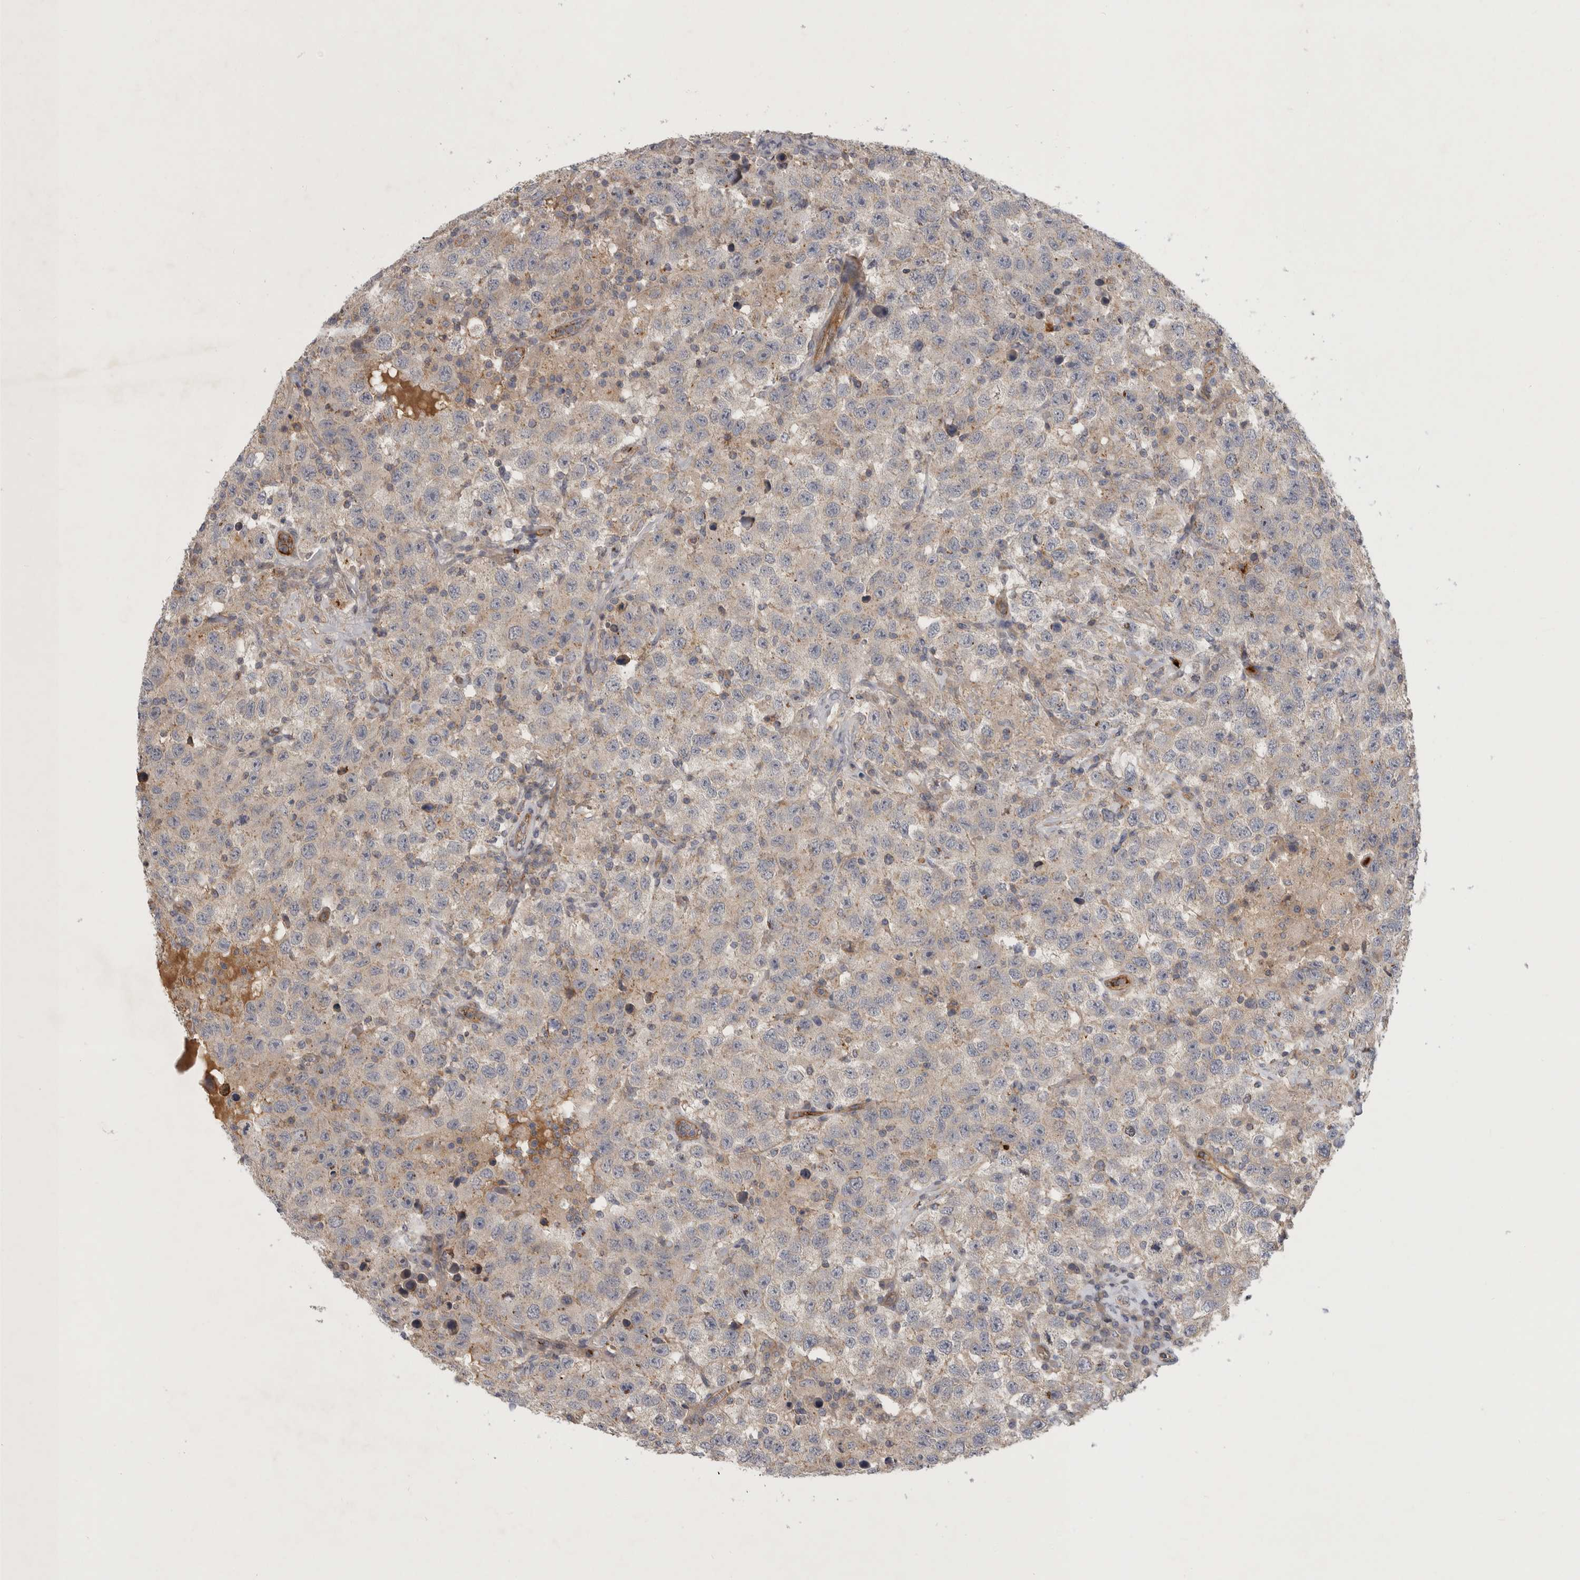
{"staining": {"intensity": "weak", "quantity": "<25%", "location": "cytoplasmic/membranous"}, "tissue": "testis cancer", "cell_type": "Tumor cells", "image_type": "cancer", "snomed": [{"axis": "morphology", "description": "Seminoma, NOS"}, {"axis": "topography", "description": "Testis"}], "caption": "Testis cancer was stained to show a protein in brown. There is no significant staining in tumor cells.", "gene": "MLPH", "patient": {"sex": "male", "age": 41}}